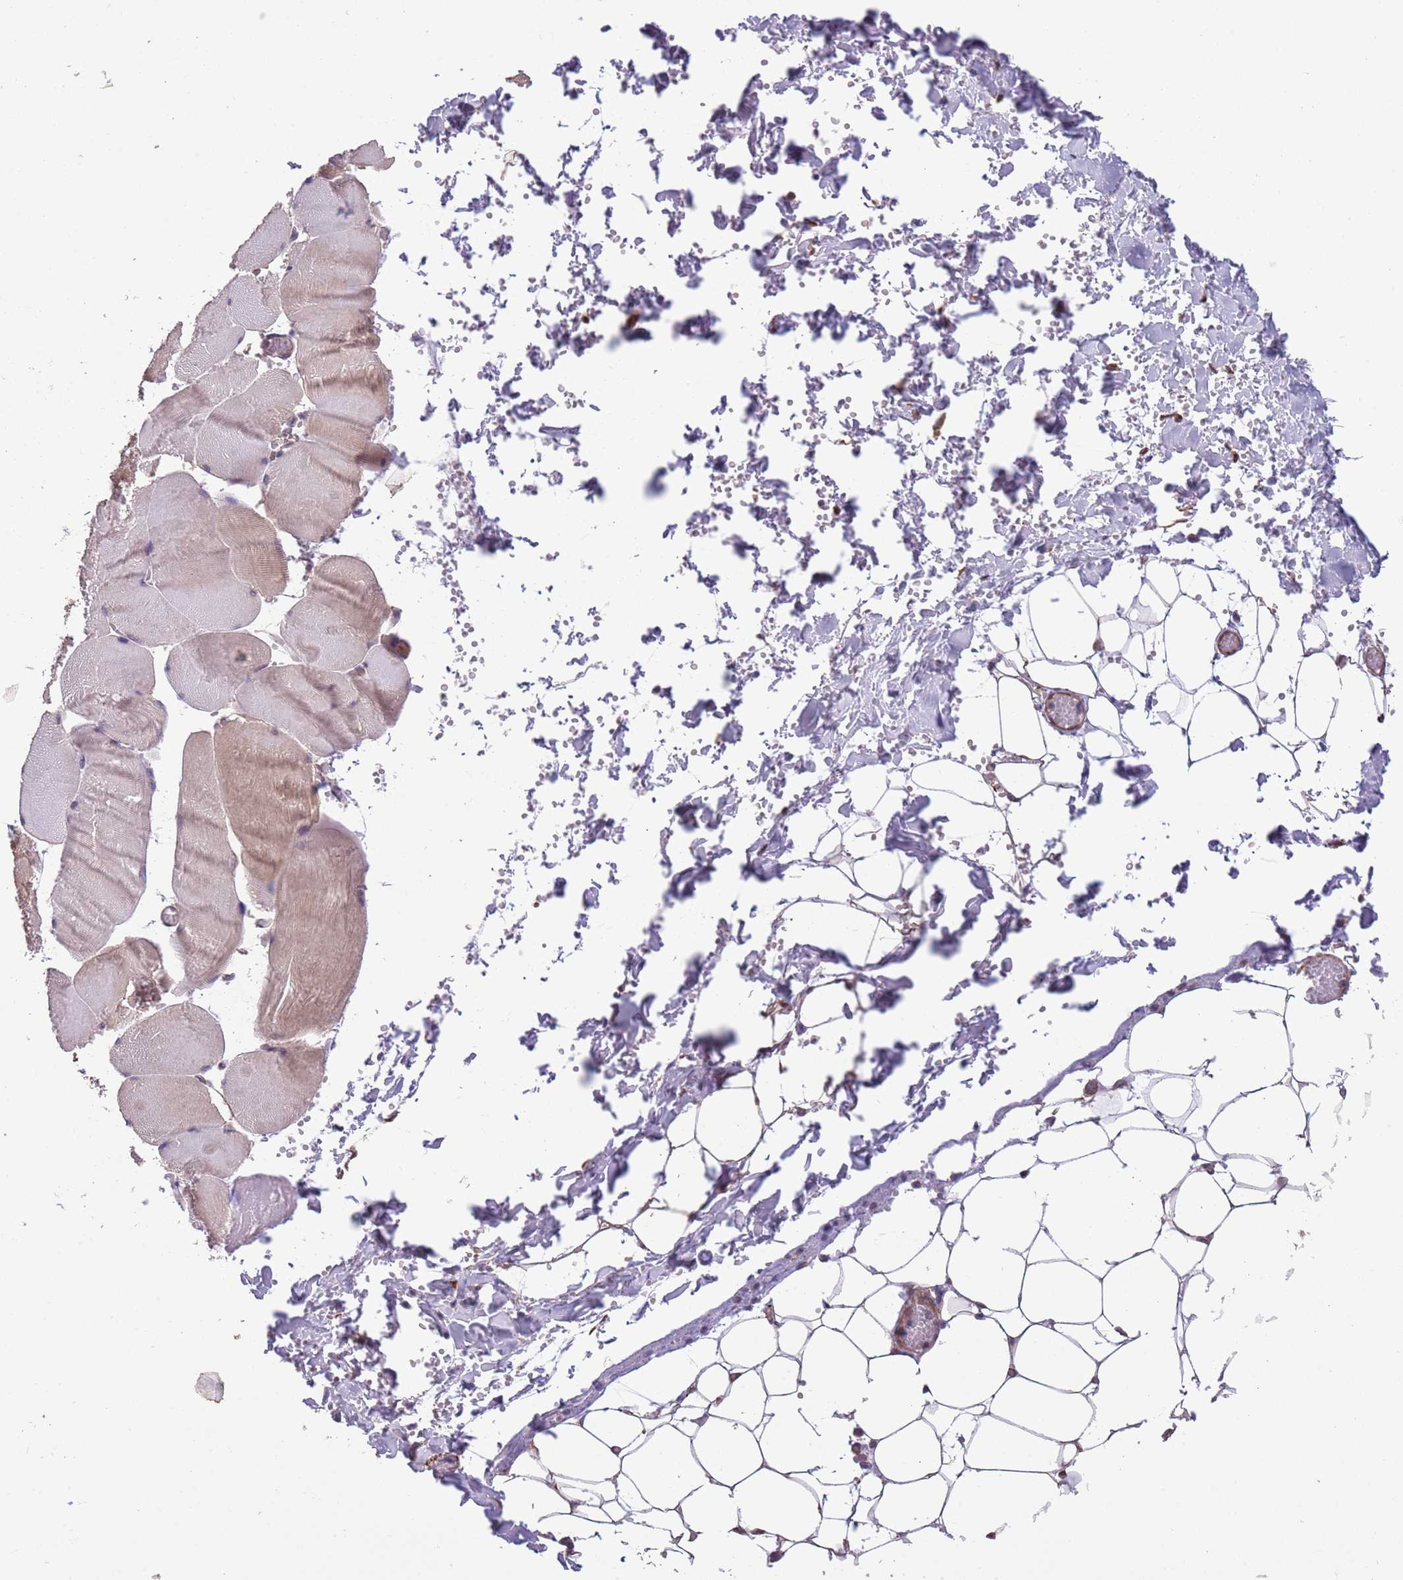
{"staining": {"intensity": "weak", "quantity": ">75%", "location": "cytoplasmic/membranous"}, "tissue": "adipose tissue", "cell_type": "Adipocytes", "image_type": "normal", "snomed": [{"axis": "morphology", "description": "Normal tissue, NOS"}, {"axis": "topography", "description": "Skeletal muscle"}, {"axis": "topography", "description": "Peripheral nerve tissue"}], "caption": "Immunohistochemistry (IHC) (DAB) staining of unremarkable human adipose tissue displays weak cytoplasmic/membranous protein staining in about >75% of adipocytes. The protein of interest is shown in brown color, while the nuclei are stained blue.", "gene": "CREBZF", "patient": {"sex": "female", "age": 55}}